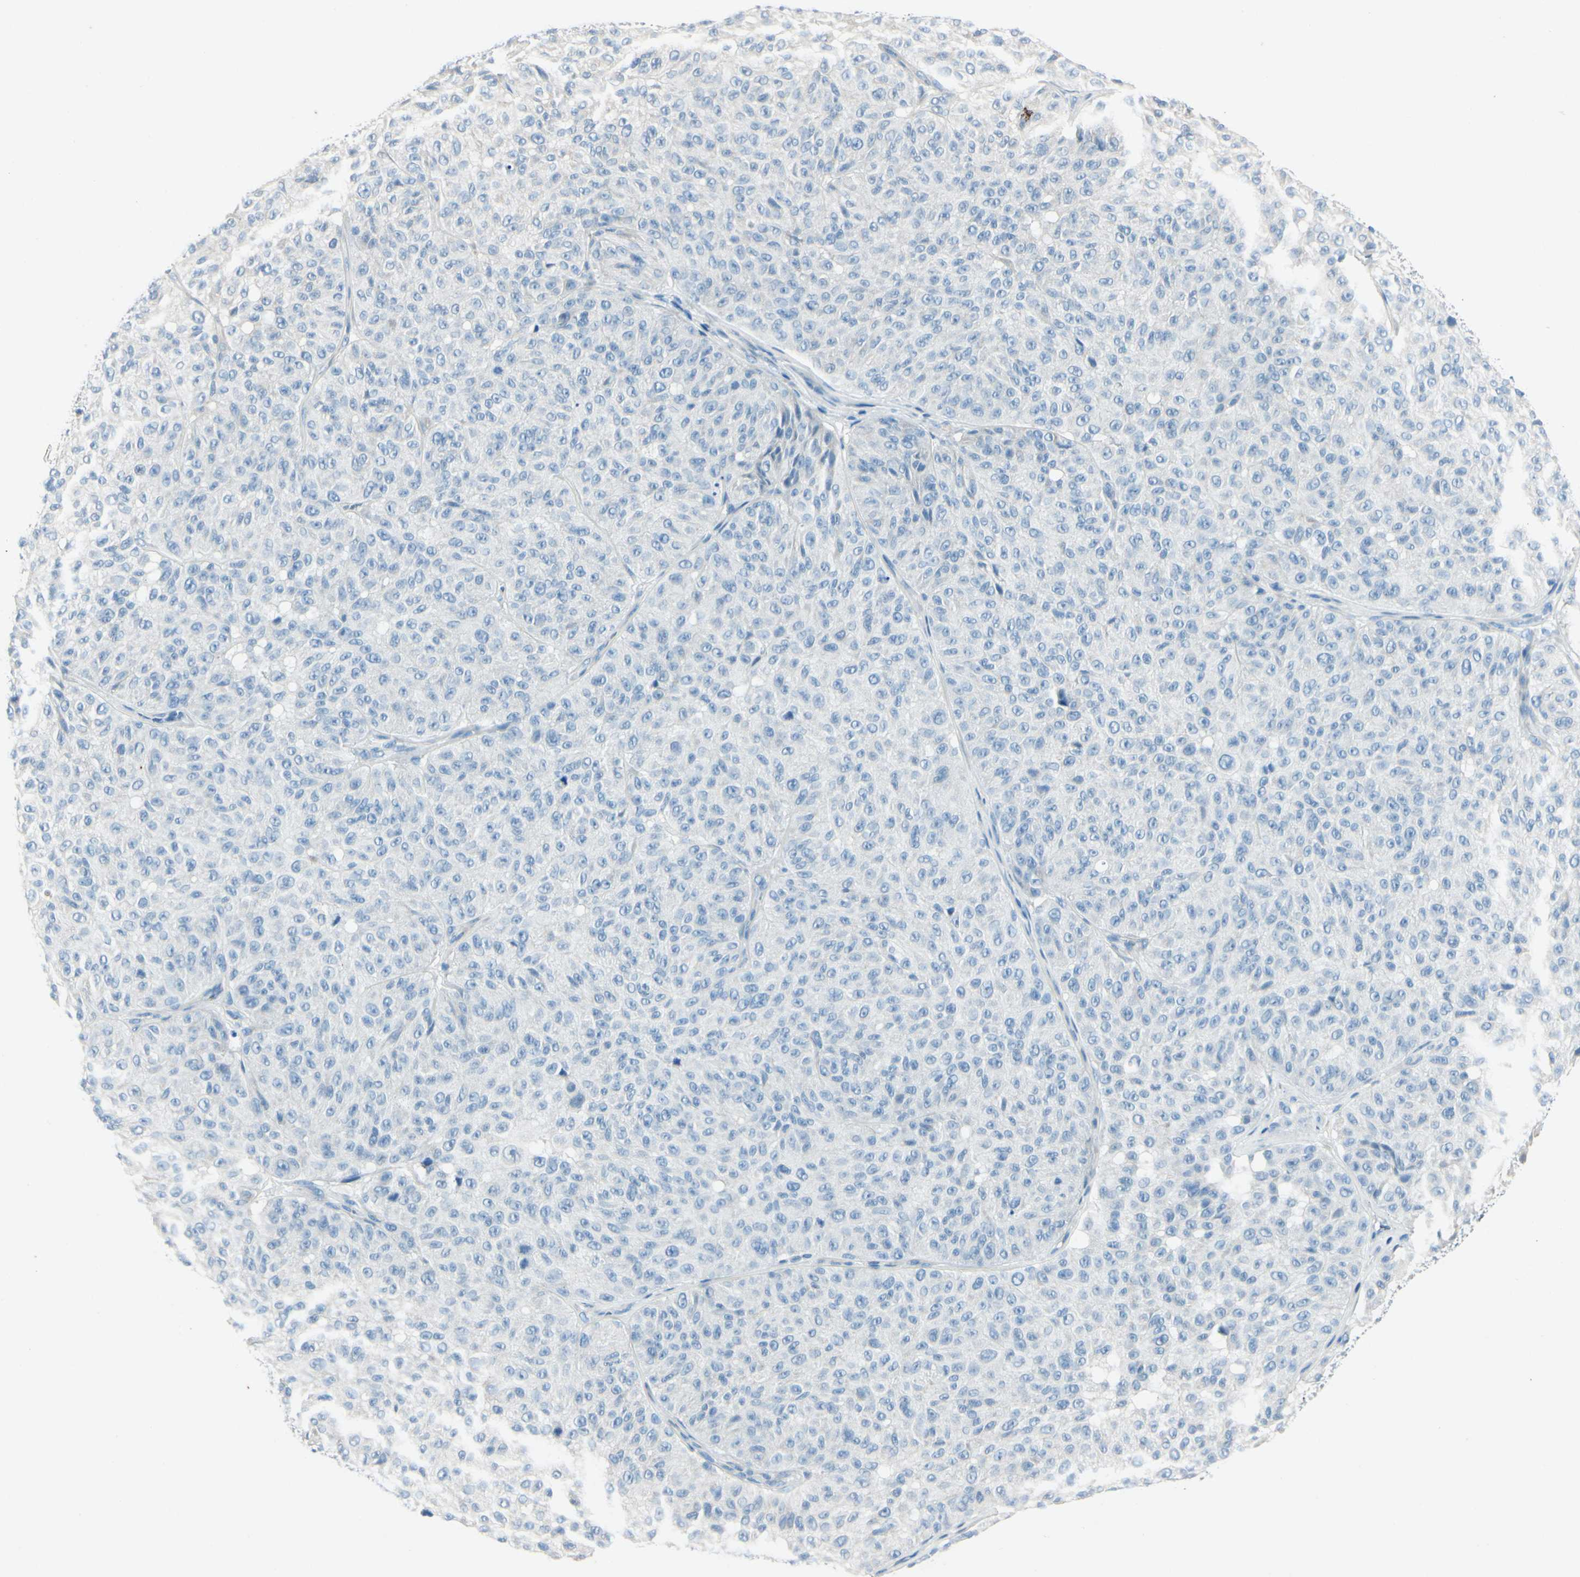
{"staining": {"intensity": "negative", "quantity": "none", "location": "none"}, "tissue": "melanoma", "cell_type": "Tumor cells", "image_type": "cancer", "snomed": [{"axis": "morphology", "description": "Malignant melanoma, NOS"}, {"axis": "topography", "description": "Skin"}], "caption": "This is an immunohistochemistry photomicrograph of human melanoma. There is no positivity in tumor cells.", "gene": "SNAP91", "patient": {"sex": "female", "age": 46}}